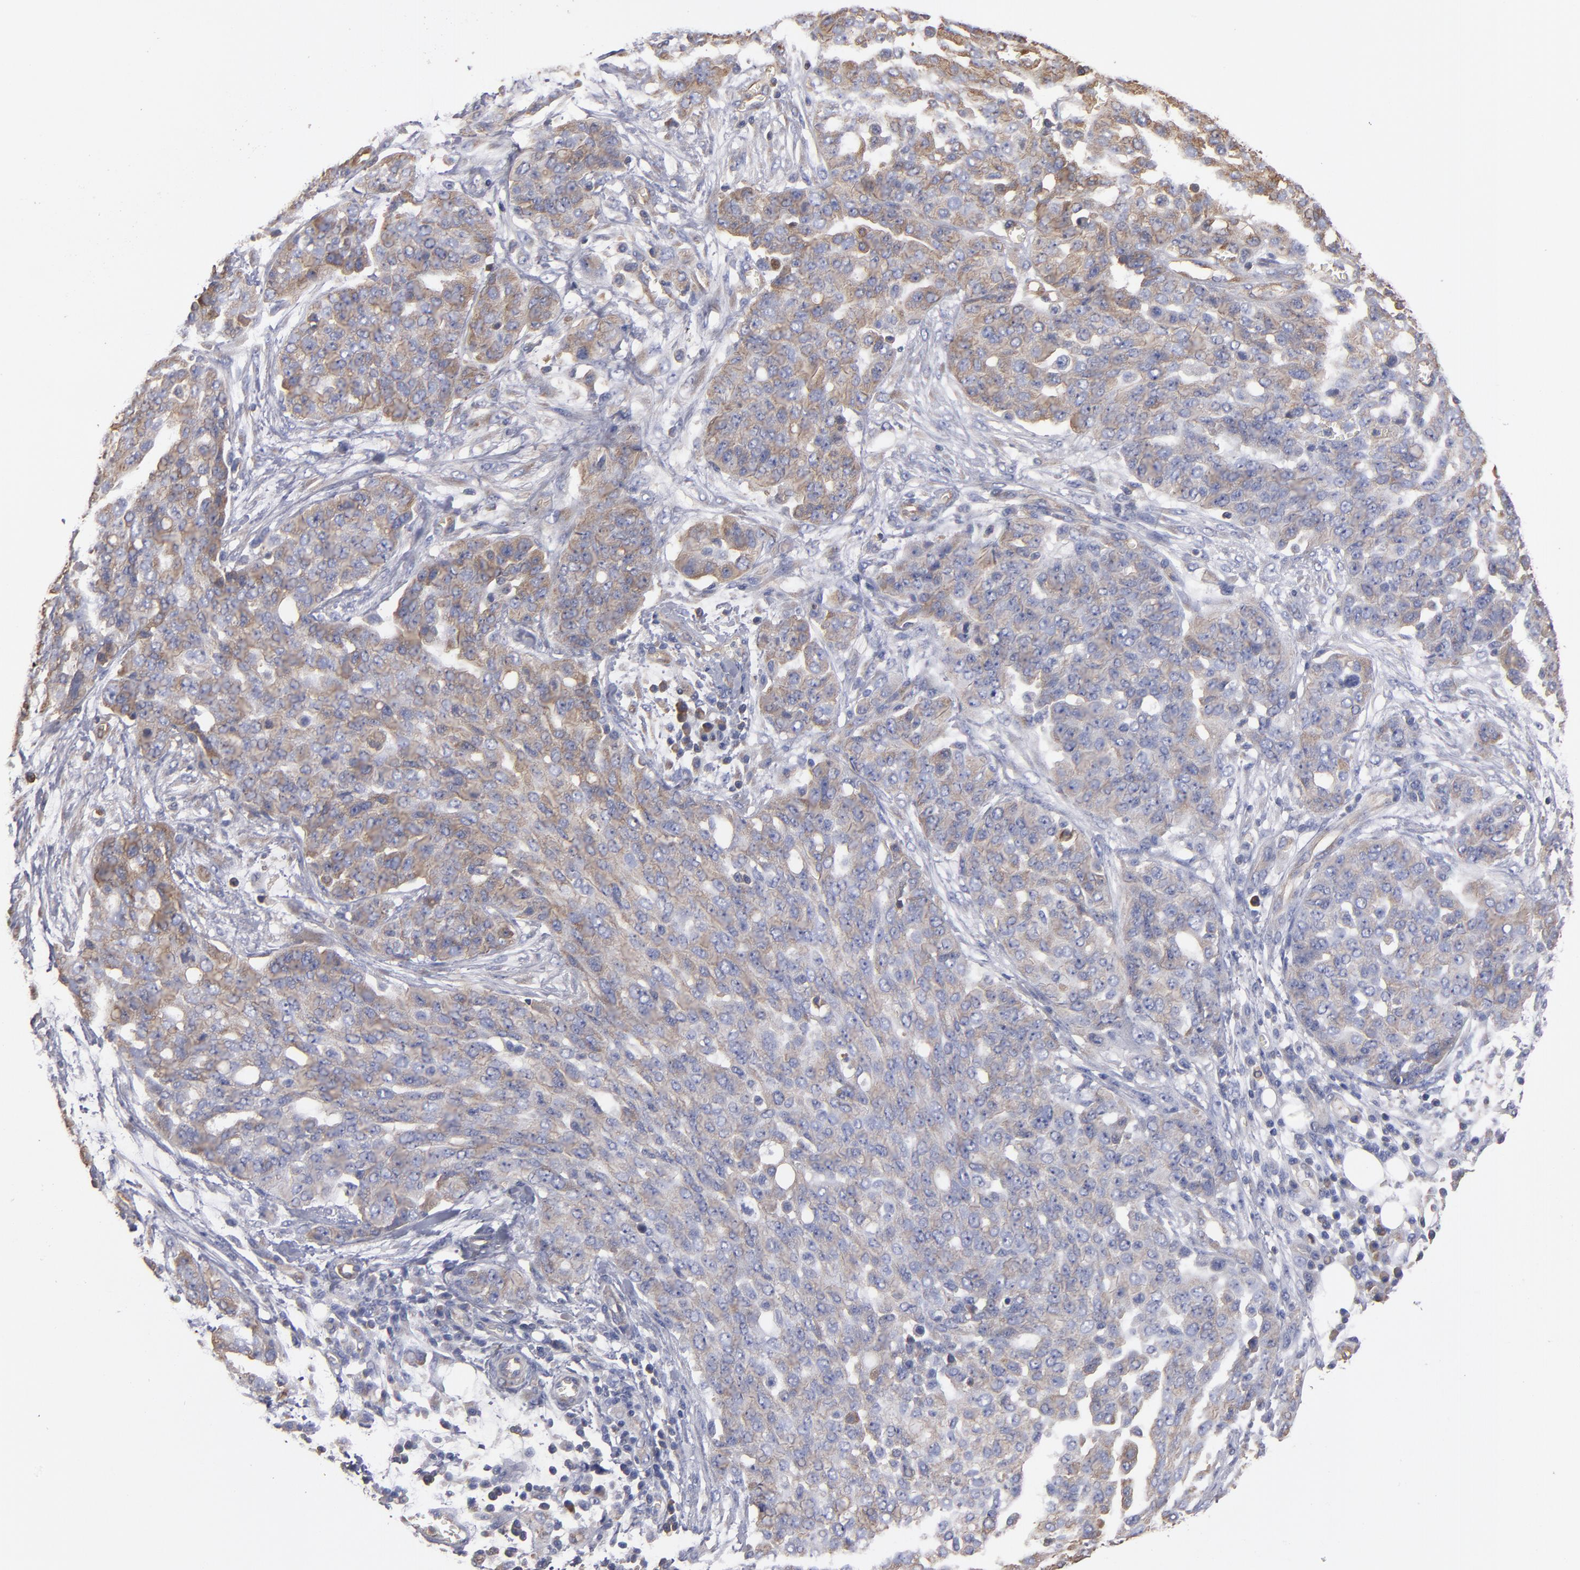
{"staining": {"intensity": "weak", "quantity": ">75%", "location": "cytoplasmic/membranous"}, "tissue": "ovarian cancer", "cell_type": "Tumor cells", "image_type": "cancer", "snomed": [{"axis": "morphology", "description": "Cystadenocarcinoma, serous, NOS"}, {"axis": "topography", "description": "Soft tissue"}, {"axis": "topography", "description": "Ovary"}], "caption": "IHC of ovarian cancer demonstrates low levels of weak cytoplasmic/membranous expression in approximately >75% of tumor cells.", "gene": "ESYT2", "patient": {"sex": "female", "age": 57}}